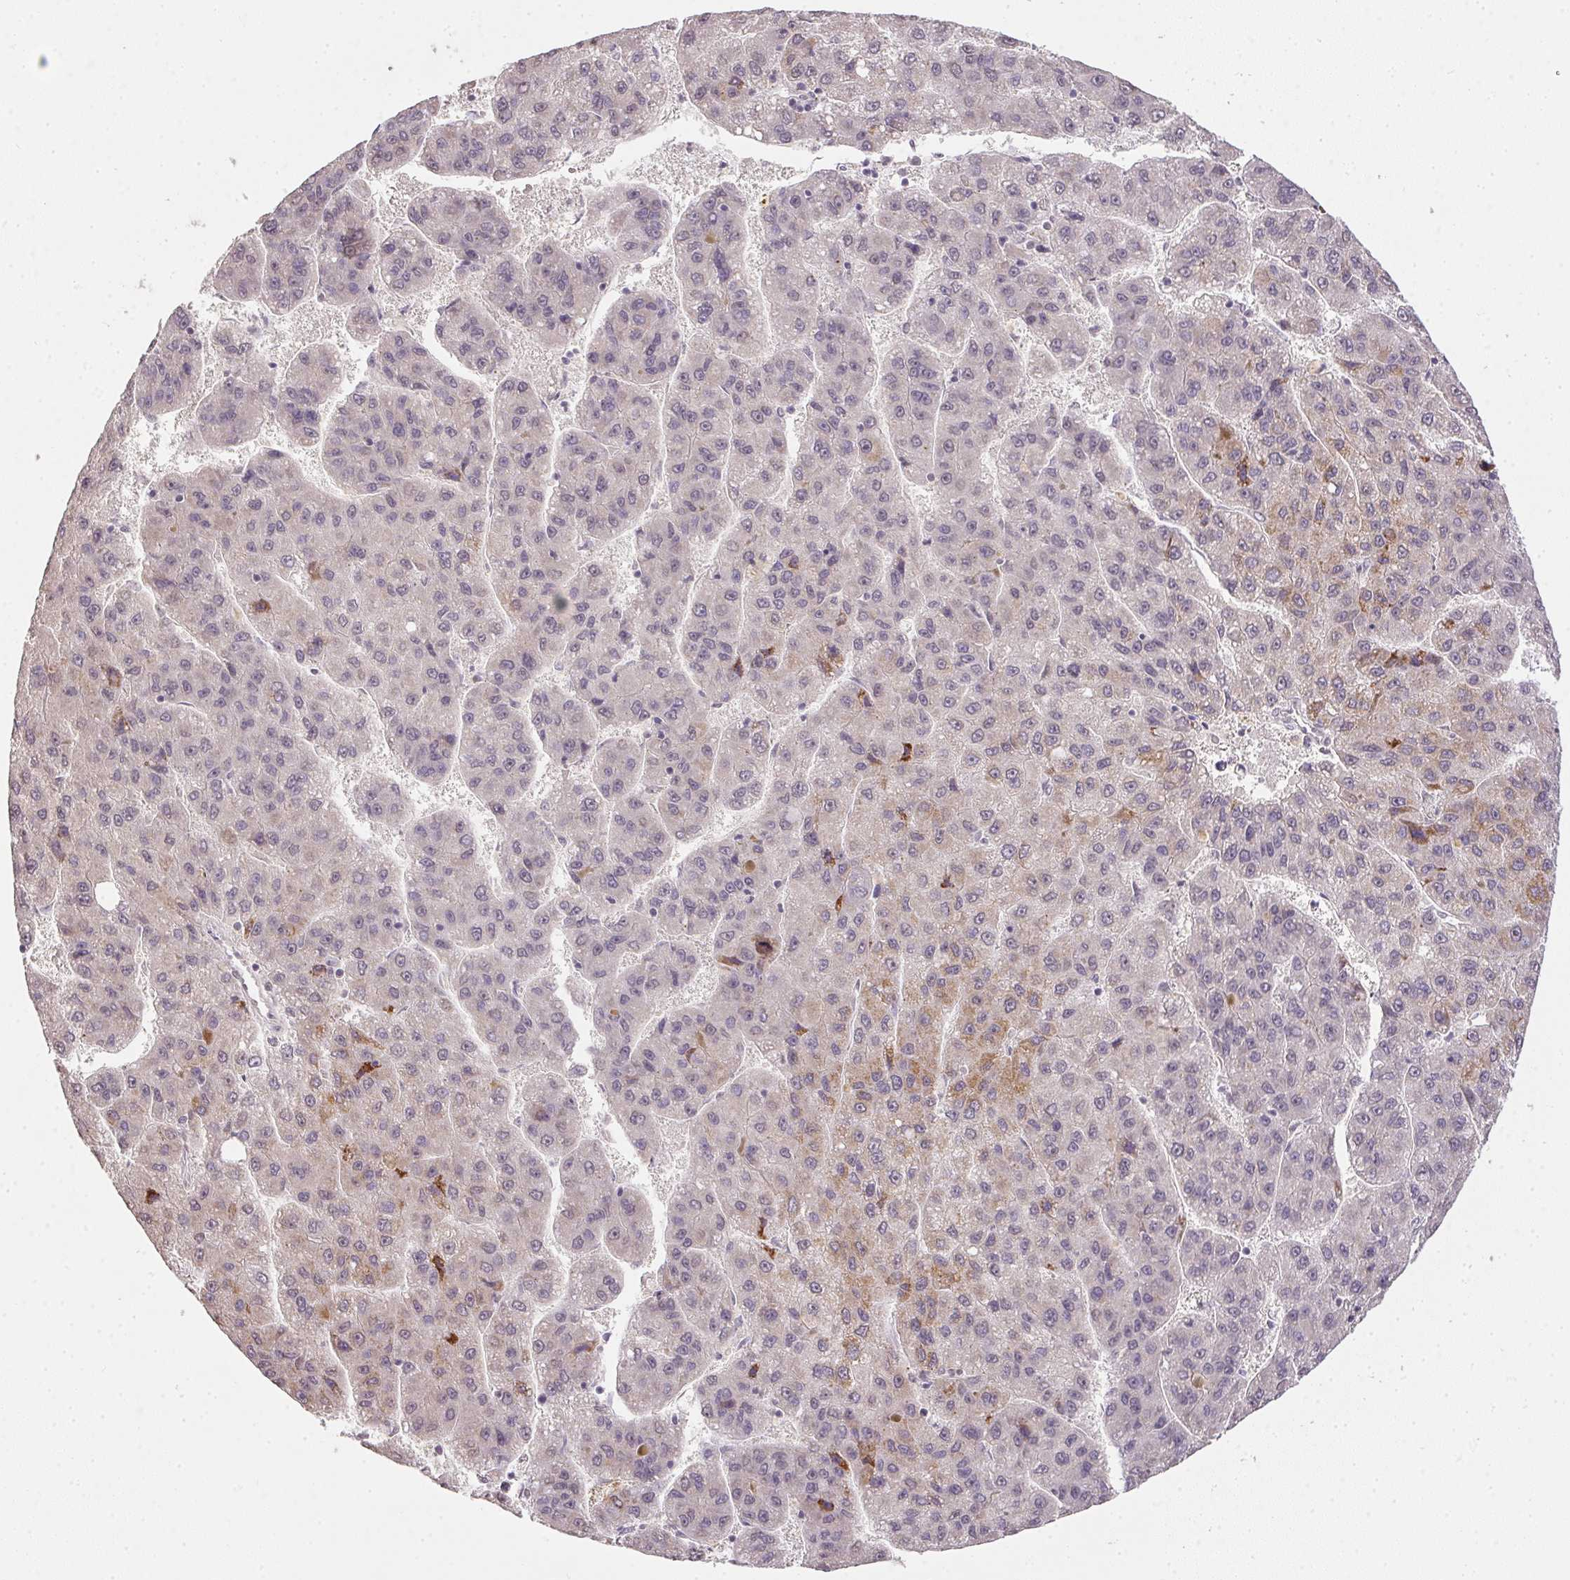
{"staining": {"intensity": "moderate", "quantity": "<25%", "location": "cytoplasmic/membranous"}, "tissue": "liver cancer", "cell_type": "Tumor cells", "image_type": "cancer", "snomed": [{"axis": "morphology", "description": "Carcinoma, Hepatocellular, NOS"}, {"axis": "topography", "description": "Liver"}], "caption": "About <25% of tumor cells in human liver cancer reveal moderate cytoplasmic/membranous protein expression as visualized by brown immunohistochemical staining.", "gene": "PPP4R4", "patient": {"sex": "female", "age": 82}}